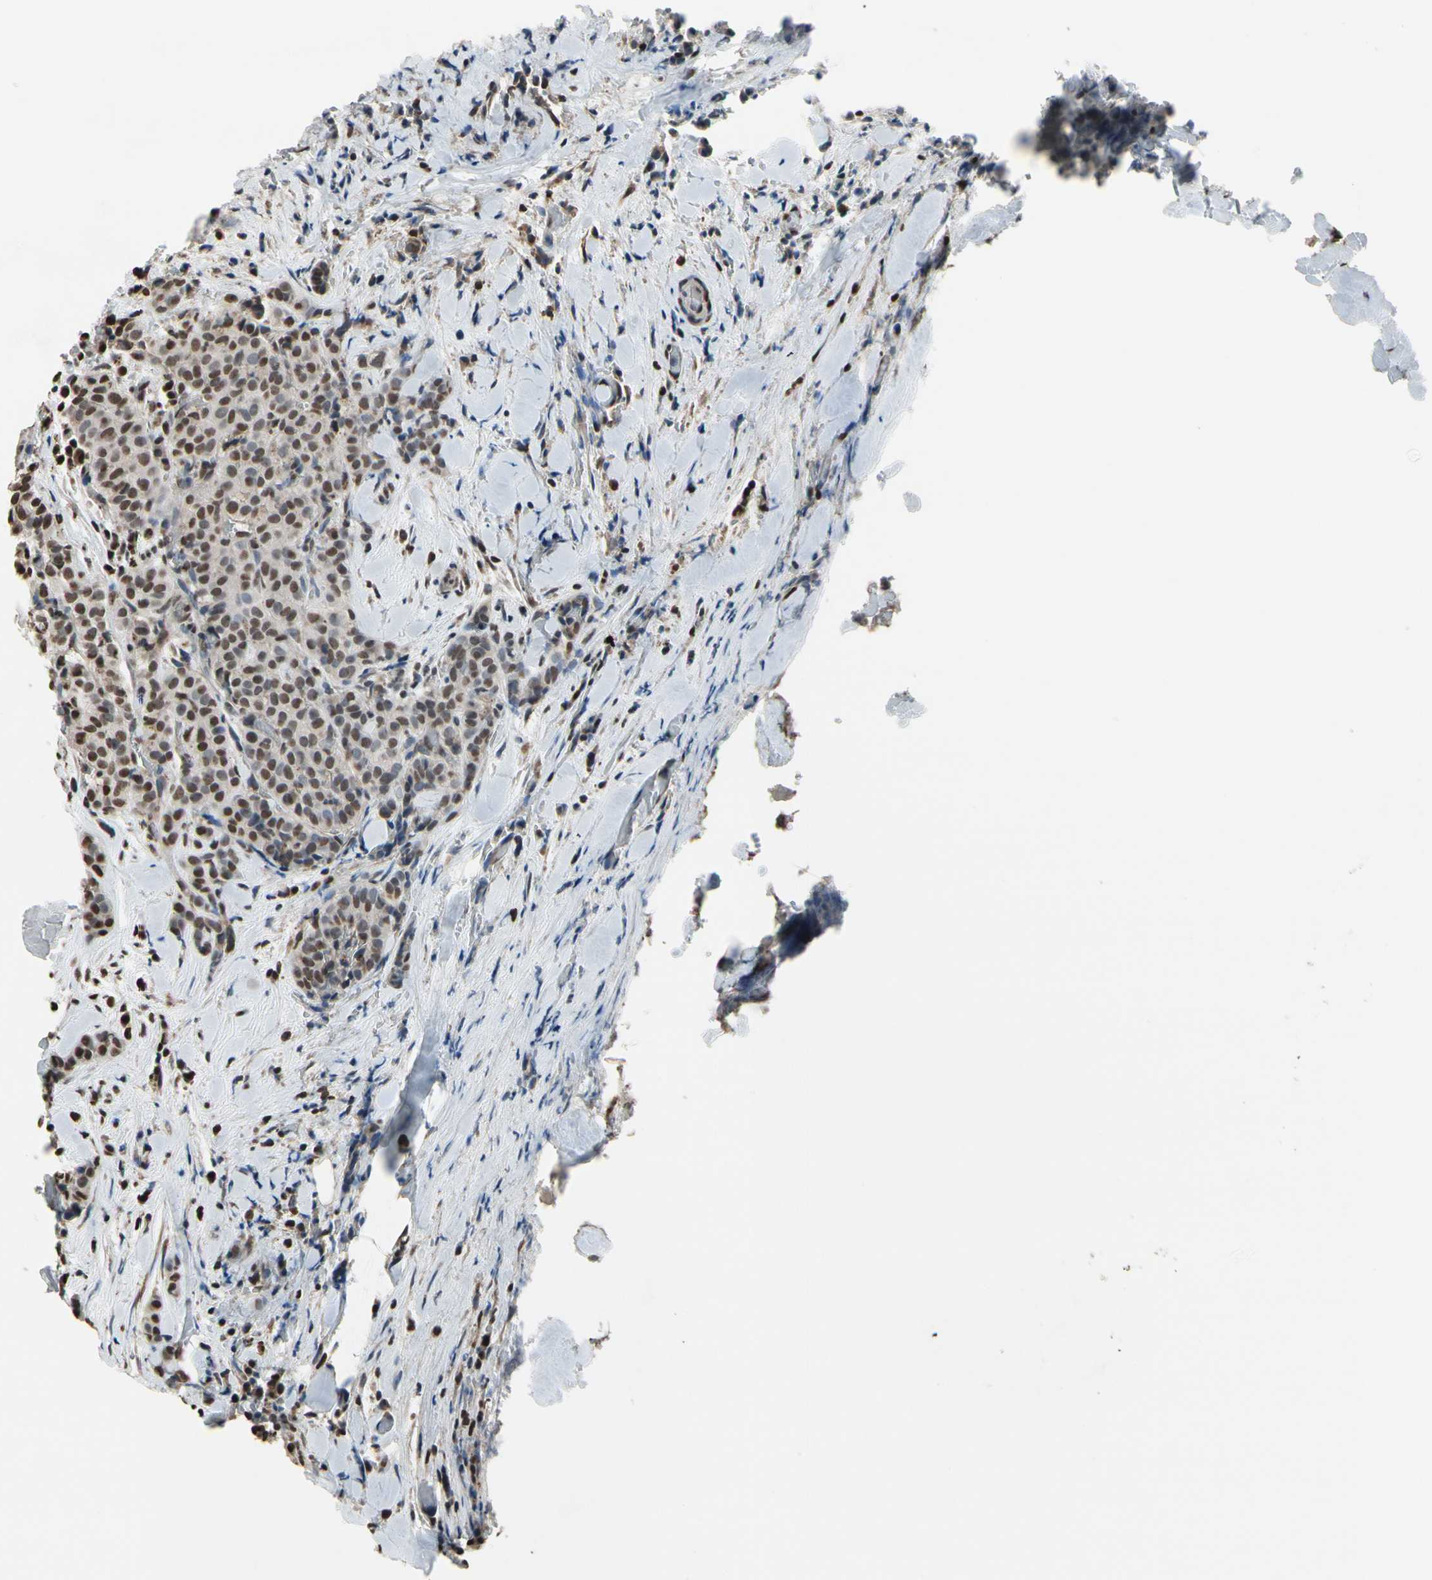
{"staining": {"intensity": "weak", "quantity": ">75%", "location": "cytoplasmic/membranous"}, "tissue": "thyroid cancer", "cell_type": "Tumor cells", "image_type": "cancer", "snomed": [{"axis": "morphology", "description": "Normal tissue, NOS"}, {"axis": "morphology", "description": "Papillary adenocarcinoma, NOS"}, {"axis": "topography", "description": "Thyroid gland"}], "caption": "Weak cytoplasmic/membranous positivity is appreciated in about >75% of tumor cells in thyroid papillary adenocarcinoma.", "gene": "HIPK2", "patient": {"sex": "female", "age": 30}}